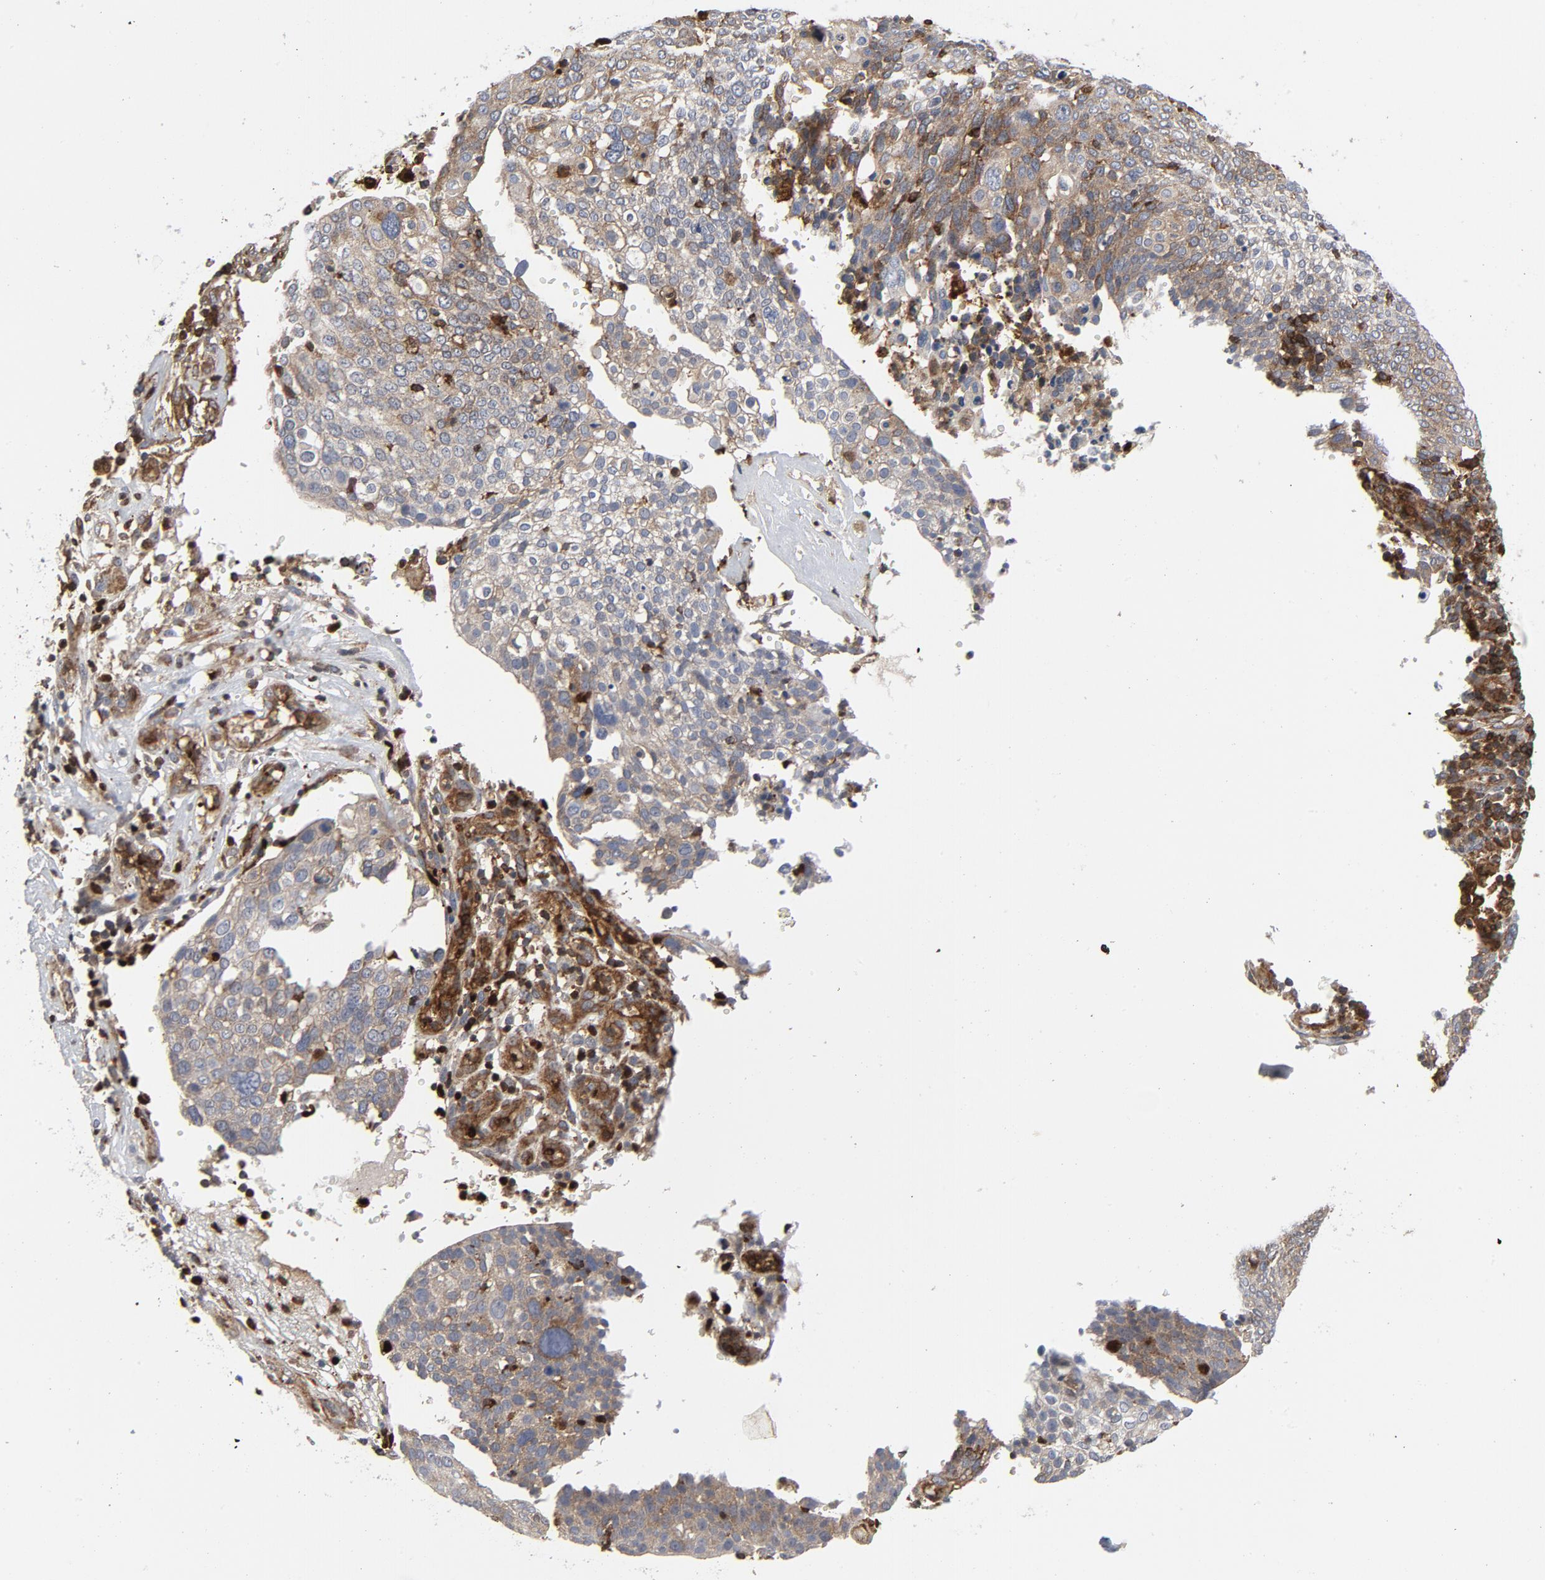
{"staining": {"intensity": "moderate", "quantity": ">75%", "location": "cytoplasmic/membranous"}, "tissue": "cervical cancer", "cell_type": "Tumor cells", "image_type": "cancer", "snomed": [{"axis": "morphology", "description": "Squamous cell carcinoma, NOS"}, {"axis": "topography", "description": "Cervix"}], "caption": "Brown immunohistochemical staining in cervical cancer shows moderate cytoplasmic/membranous expression in about >75% of tumor cells.", "gene": "YES1", "patient": {"sex": "female", "age": 40}}